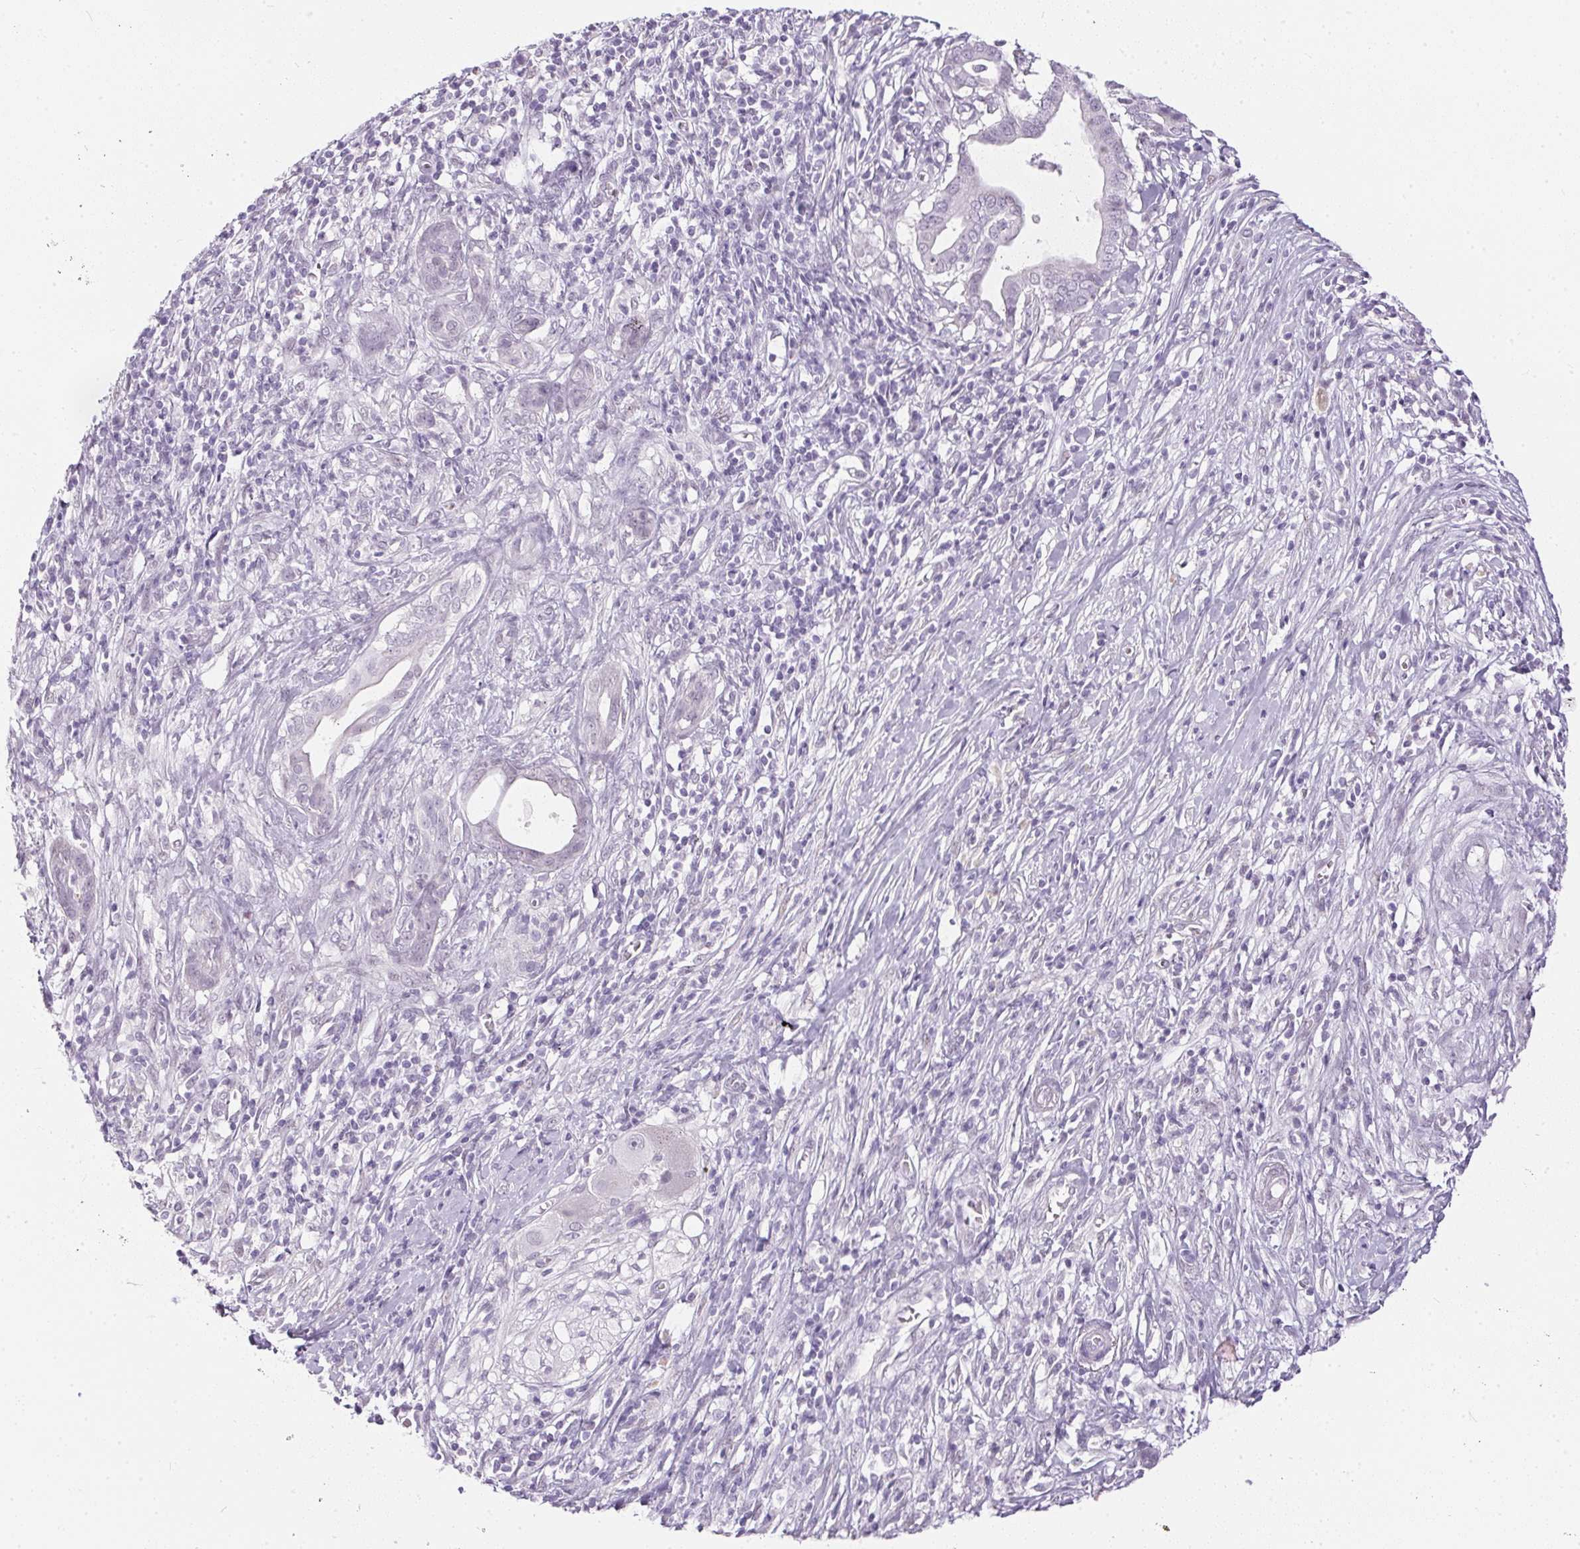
{"staining": {"intensity": "negative", "quantity": "none", "location": "none"}, "tissue": "pancreatic cancer", "cell_type": "Tumor cells", "image_type": "cancer", "snomed": [{"axis": "morphology", "description": "Adenocarcinoma, NOS"}, {"axis": "topography", "description": "Pancreas"}], "caption": "Photomicrograph shows no protein staining in tumor cells of pancreatic cancer (adenocarcinoma) tissue.", "gene": "GBP6", "patient": {"sex": "male", "age": 61}}